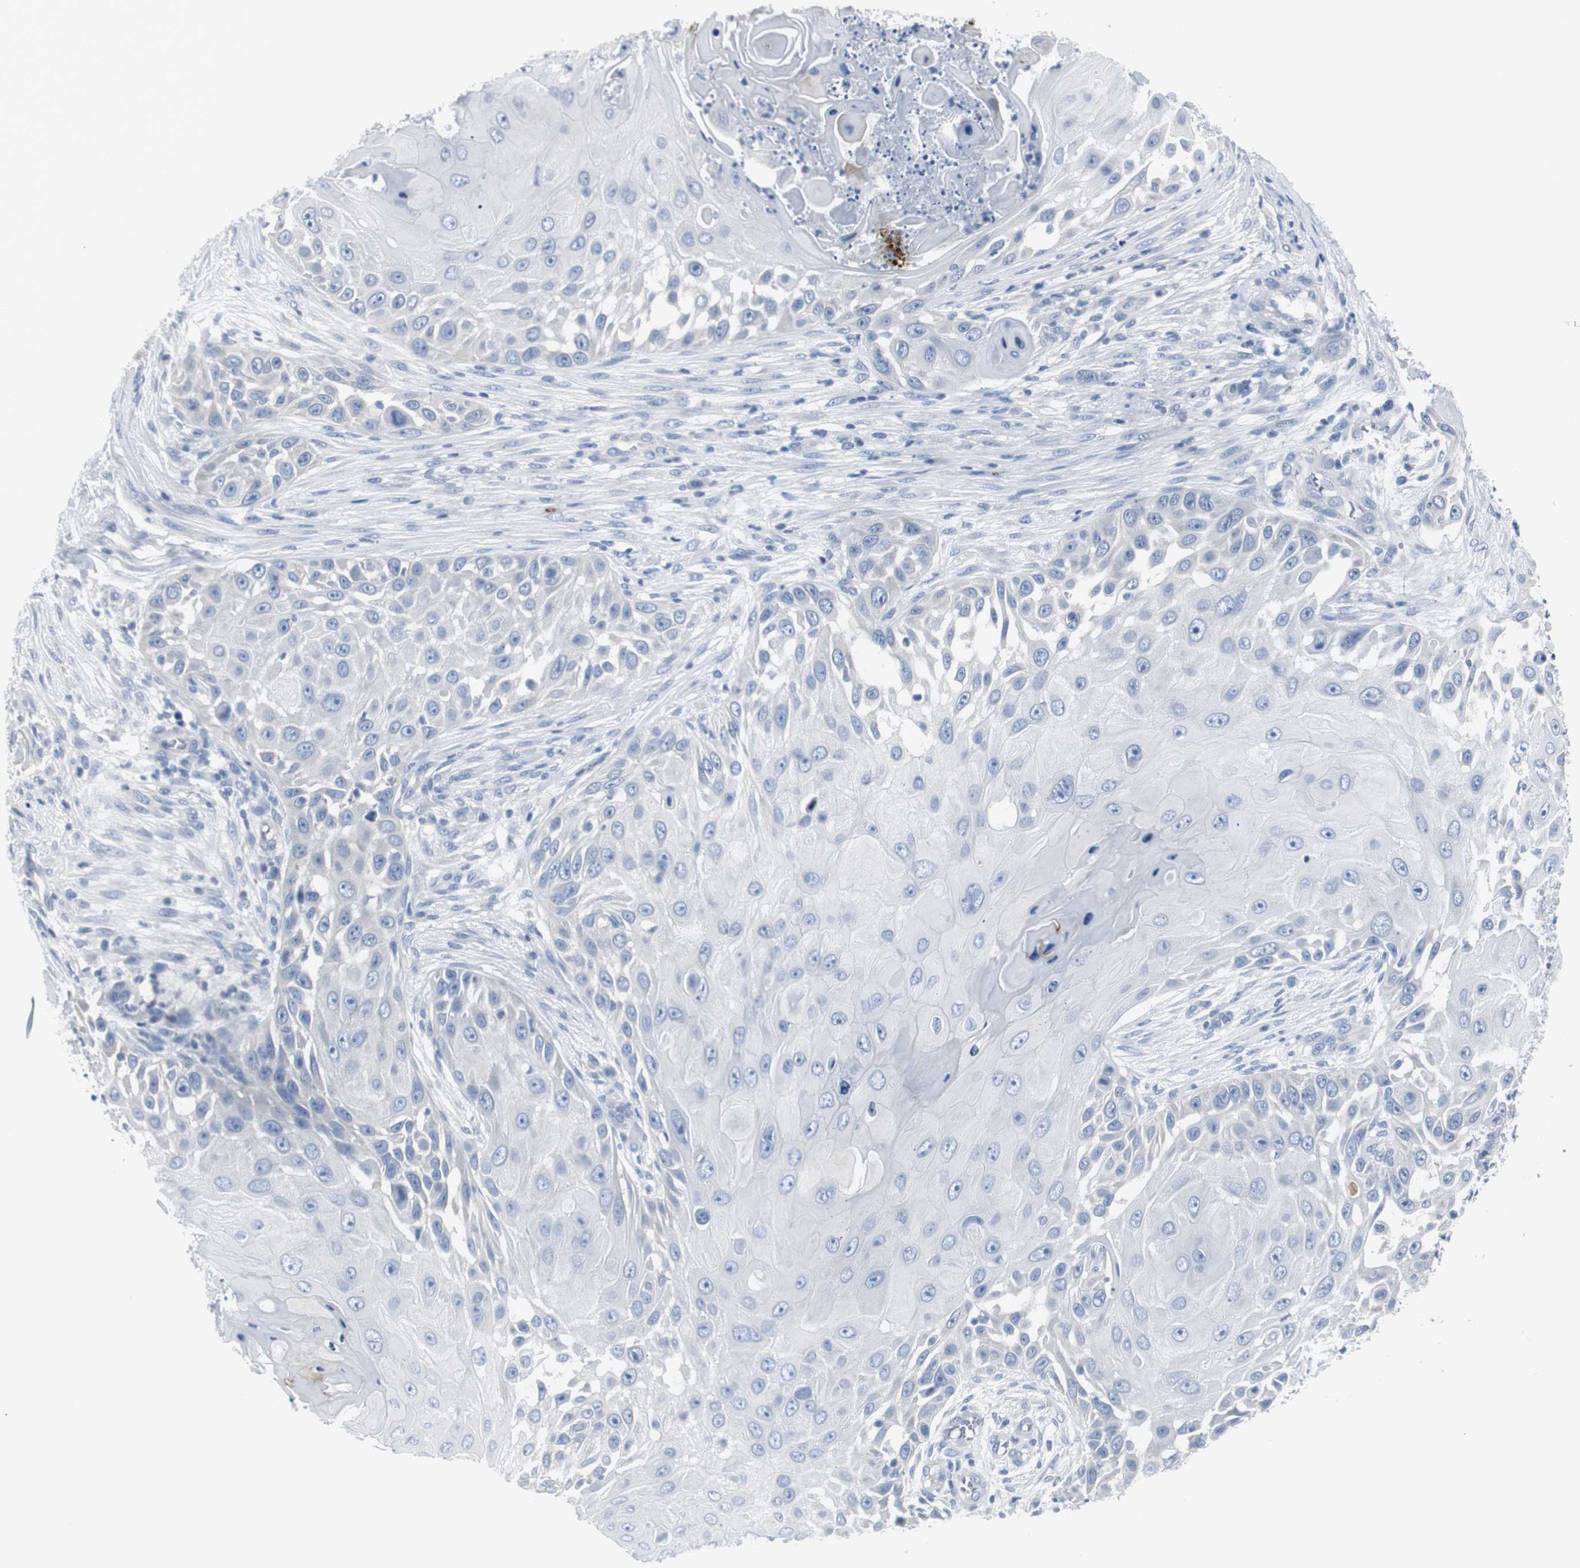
{"staining": {"intensity": "negative", "quantity": "none", "location": "none"}, "tissue": "skin cancer", "cell_type": "Tumor cells", "image_type": "cancer", "snomed": [{"axis": "morphology", "description": "Squamous cell carcinoma, NOS"}, {"axis": "topography", "description": "Skin"}], "caption": "Tumor cells are negative for brown protein staining in skin cancer.", "gene": "RASA1", "patient": {"sex": "female", "age": 44}}